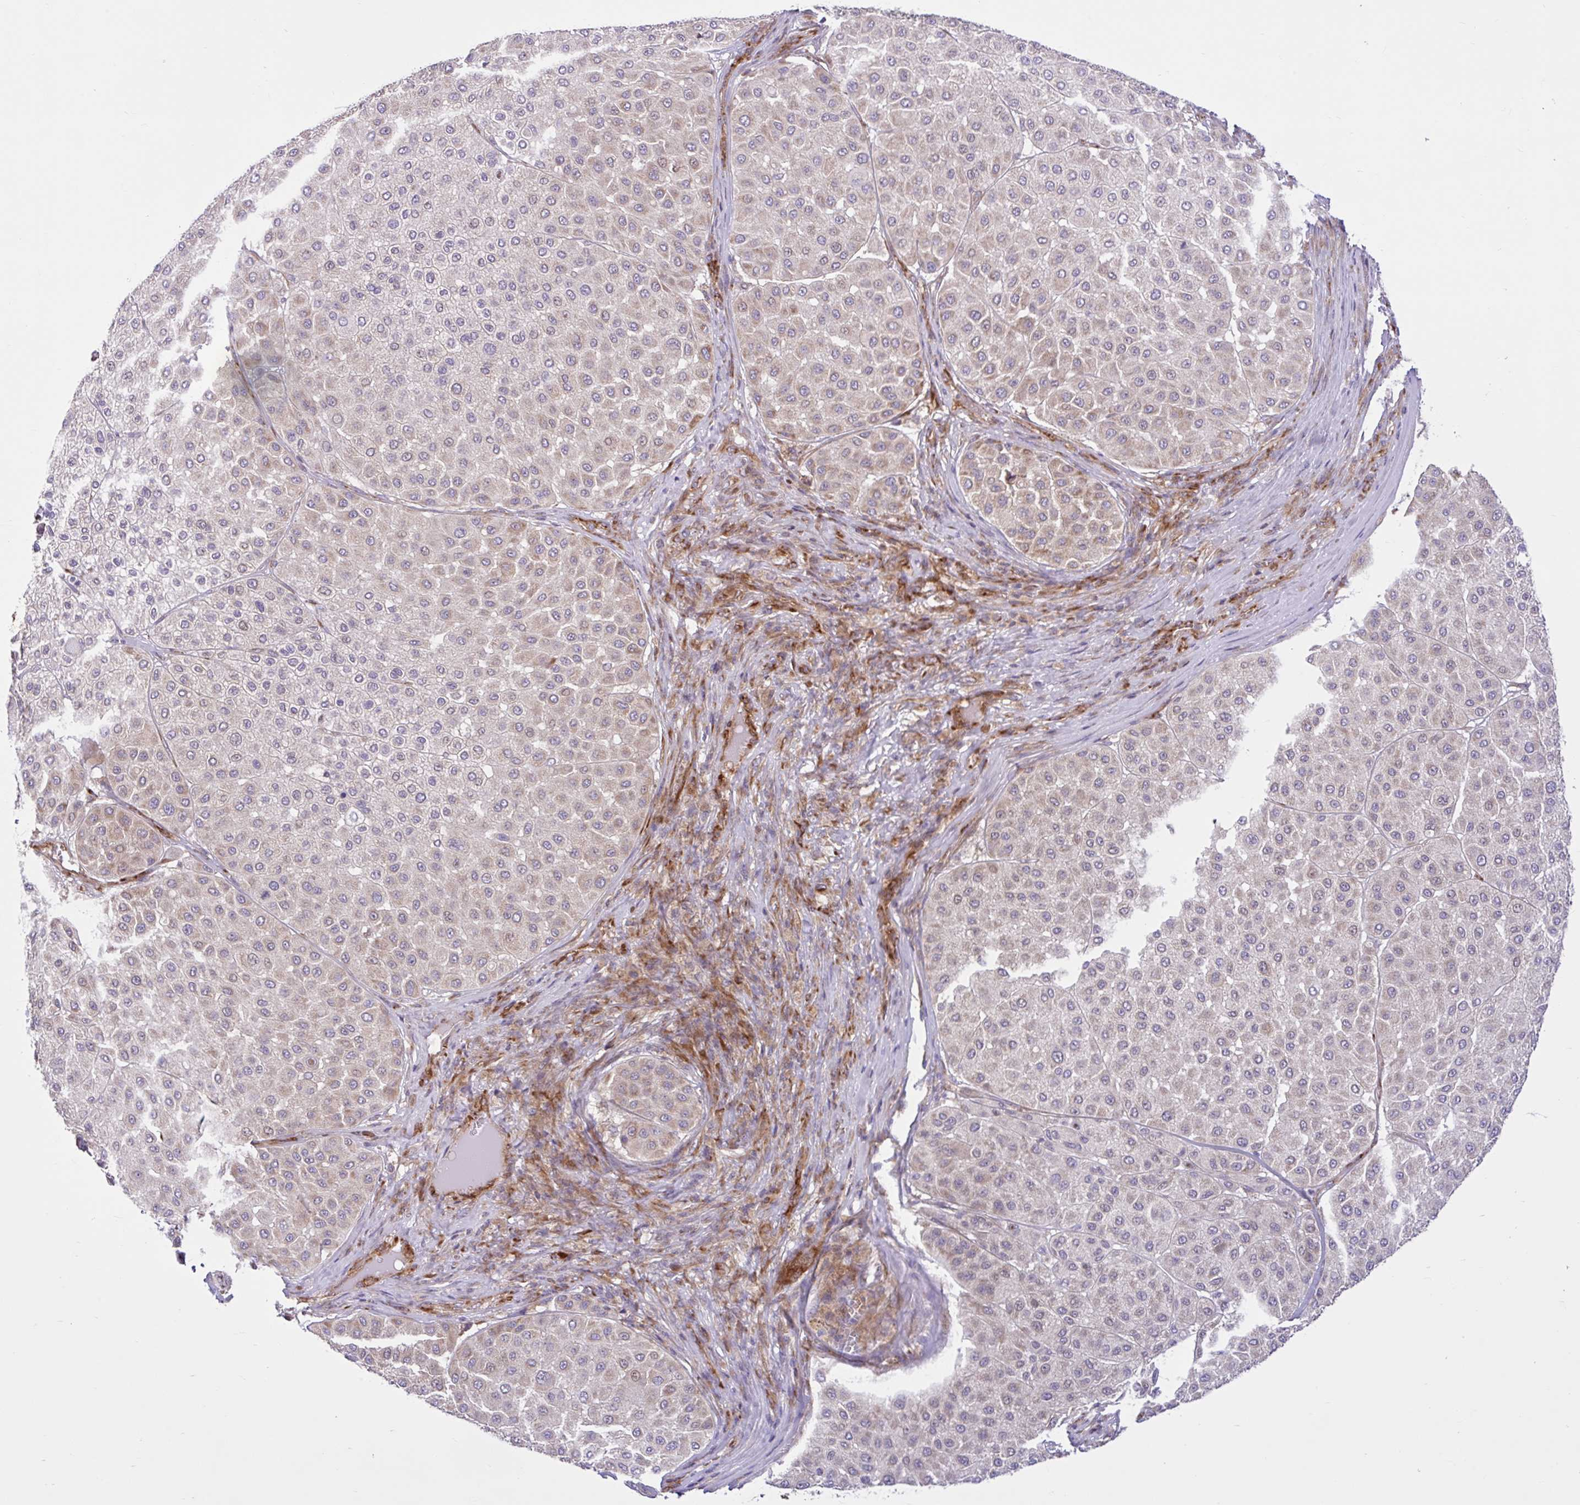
{"staining": {"intensity": "weak", "quantity": "<25%", "location": "cytoplasmic/membranous"}, "tissue": "melanoma", "cell_type": "Tumor cells", "image_type": "cancer", "snomed": [{"axis": "morphology", "description": "Malignant melanoma, Metastatic site"}, {"axis": "topography", "description": "Smooth muscle"}], "caption": "Immunohistochemical staining of human melanoma exhibits no significant staining in tumor cells.", "gene": "NTPCR", "patient": {"sex": "male", "age": 41}}